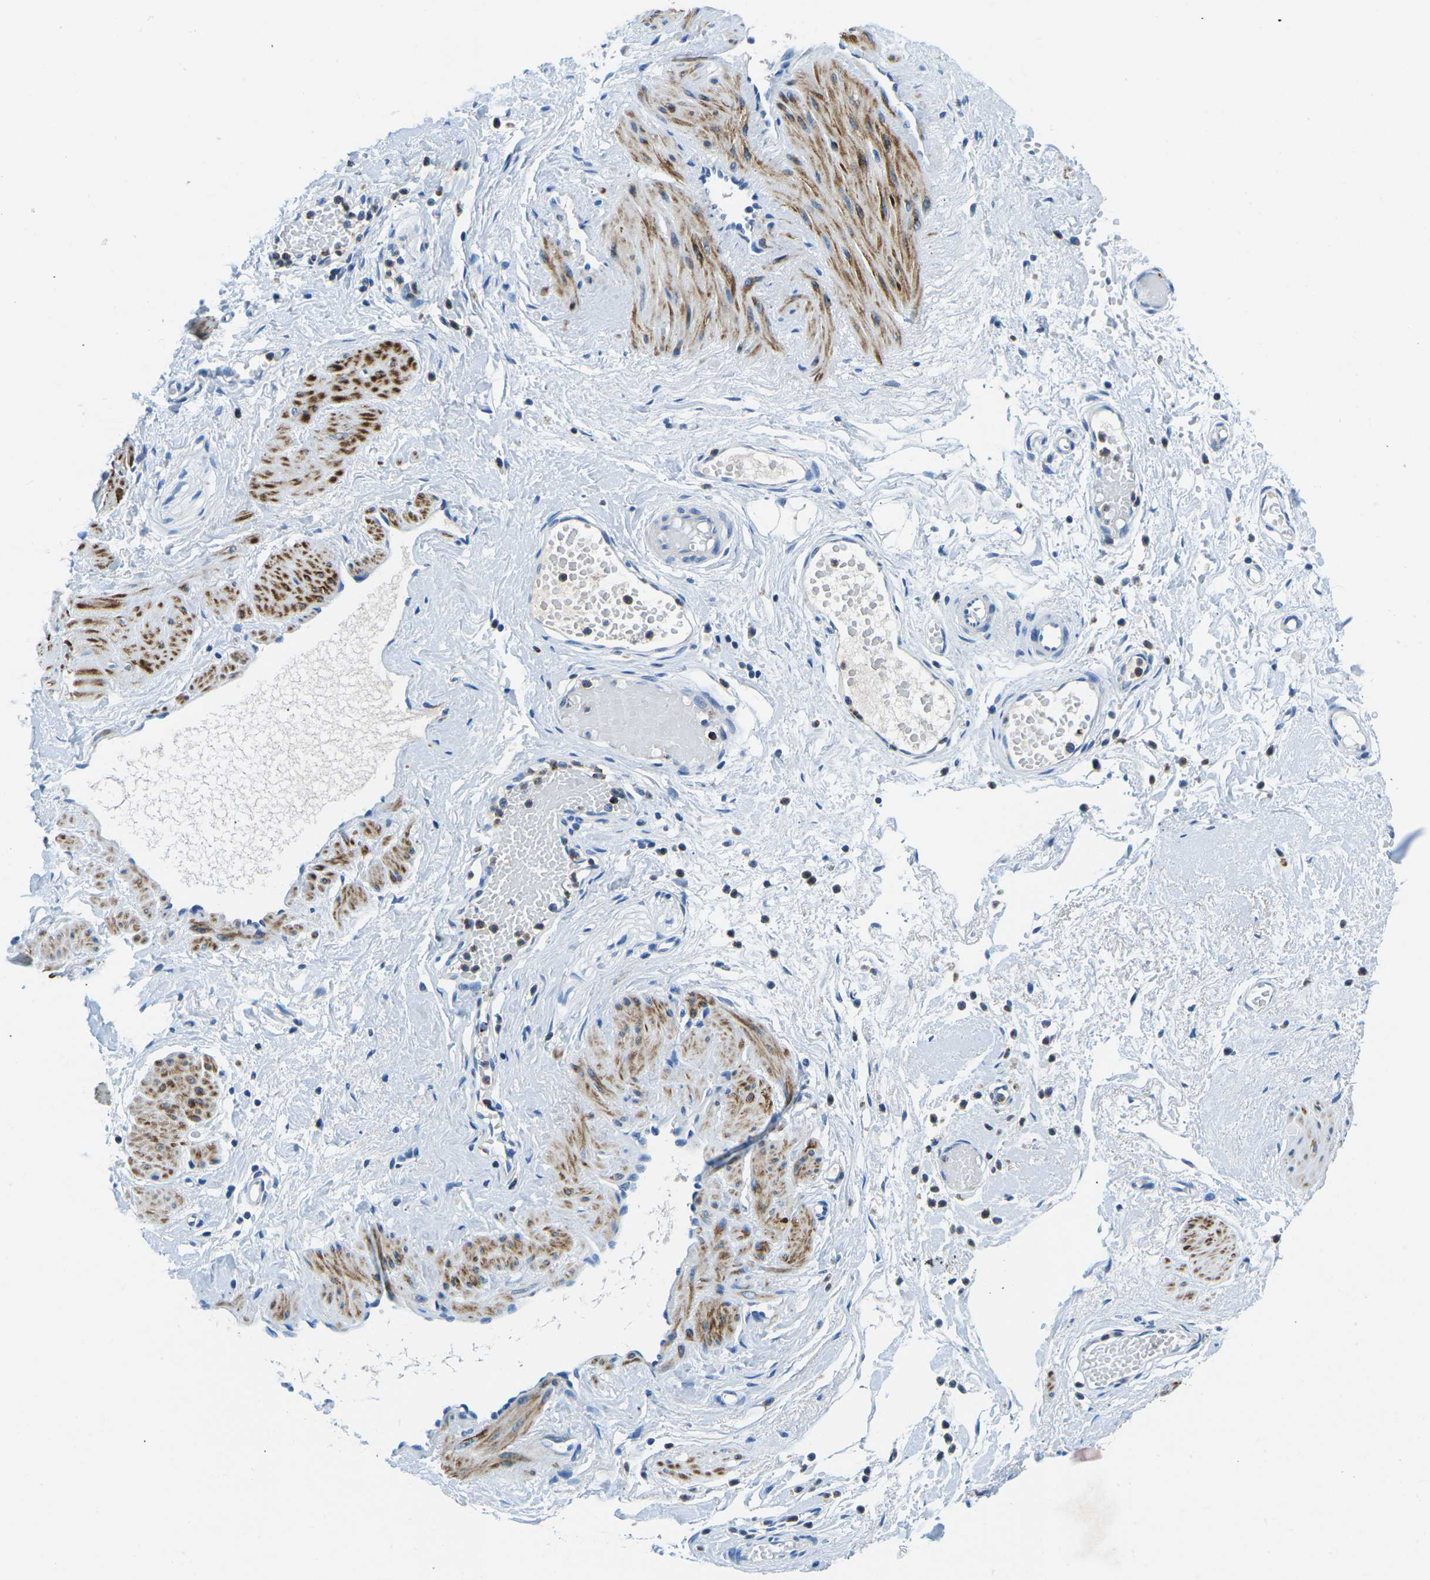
{"staining": {"intensity": "negative", "quantity": "none", "location": "none"}, "tissue": "adipose tissue", "cell_type": "Adipocytes", "image_type": "normal", "snomed": [{"axis": "morphology", "description": "Normal tissue, NOS"}, {"axis": "topography", "description": "Soft tissue"}, {"axis": "topography", "description": "Vascular tissue"}], "caption": "Adipocytes show no significant positivity in normal adipose tissue.", "gene": "MC4R", "patient": {"sex": "female", "age": 35}}